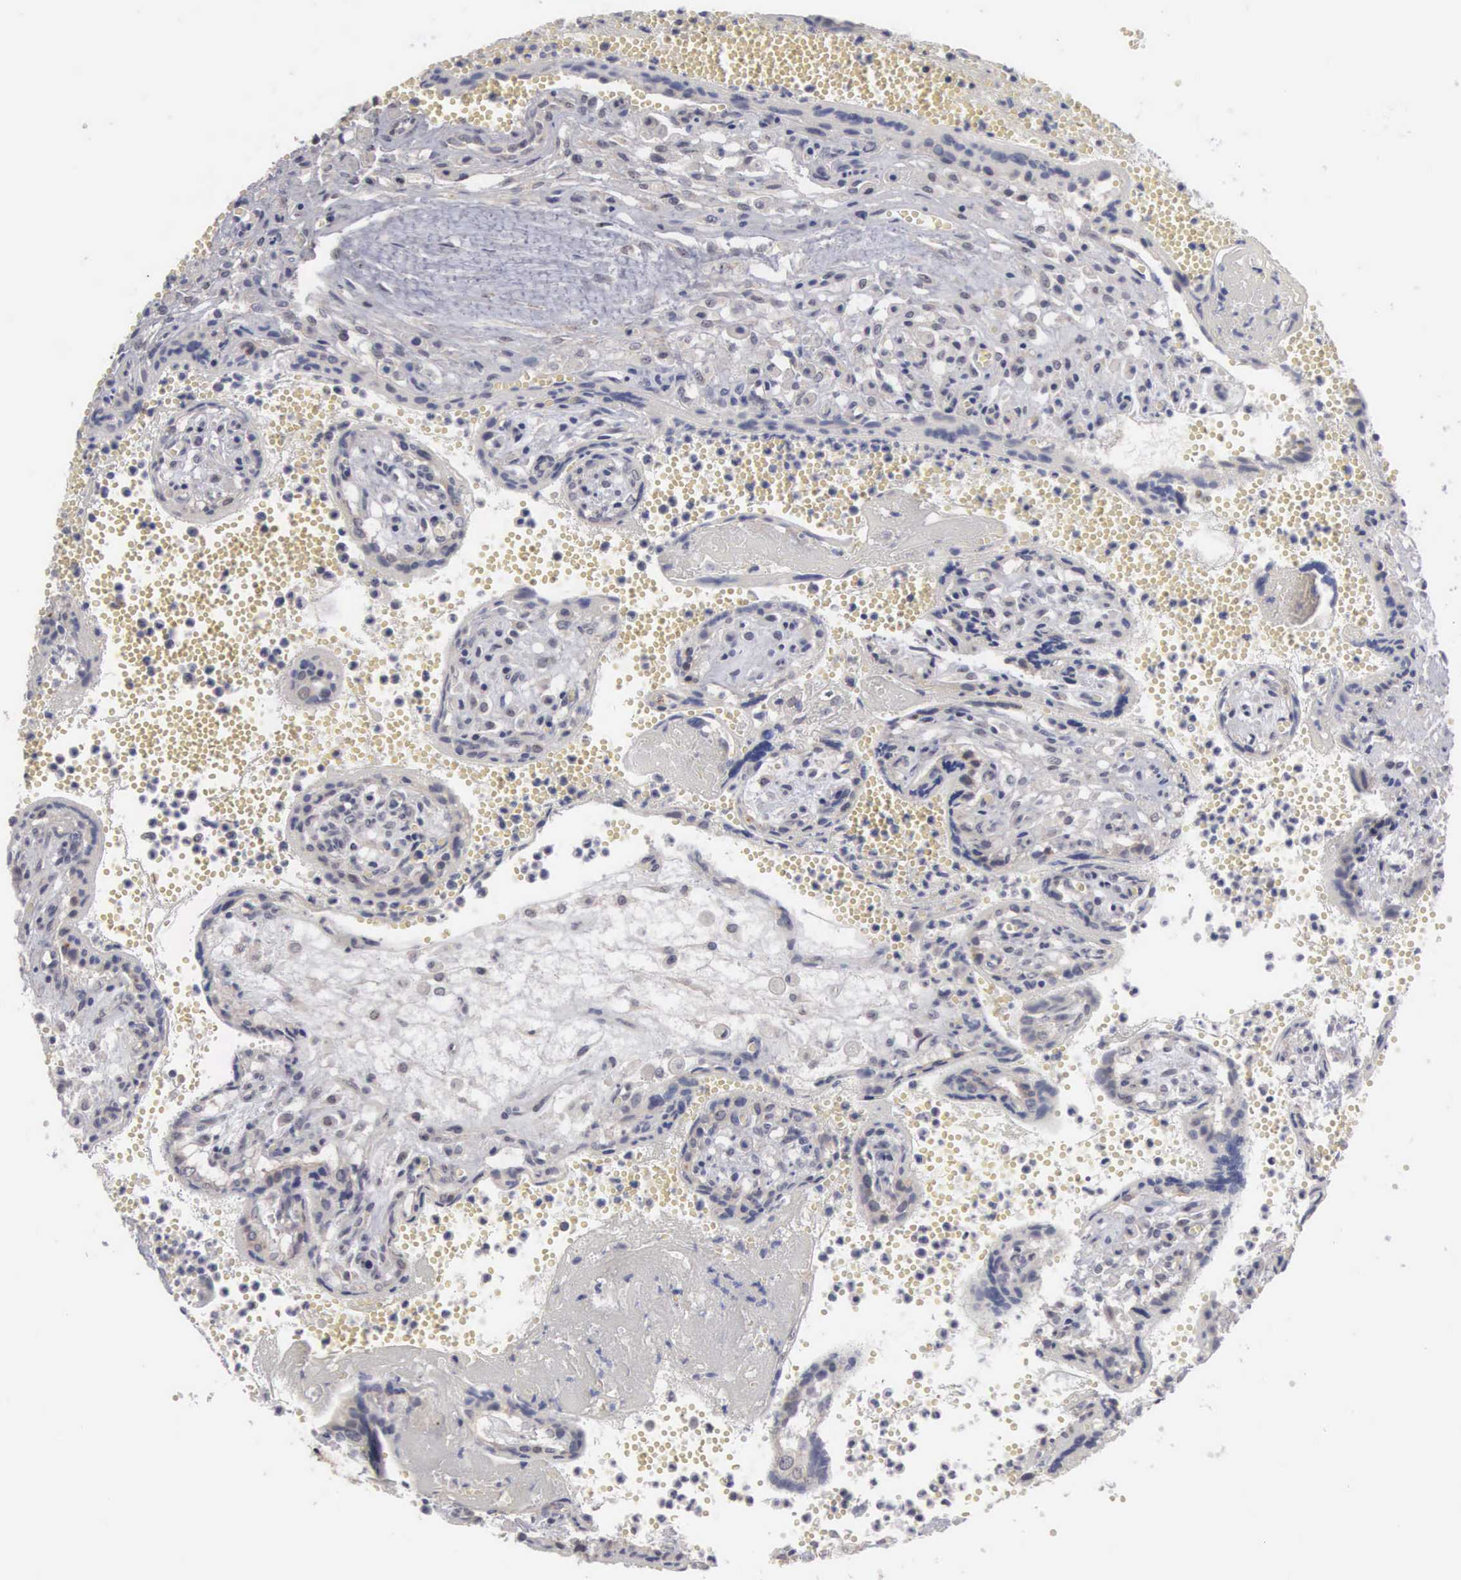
{"staining": {"intensity": "negative", "quantity": "none", "location": "none"}, "tissue": "placenta", "cell_type": "Decidual cells", "image_type": "normal", "snomed": [{"axis": "morphology", "description": "Normal tissue, NOS"}, {"axis": "topography", "description": "Placenta"}], "caption": "High magnification brightfield microscopy of benign placenta stained with DAB (3,3'-diaminobenzidine) (brown) and counterstained with hematoxylin (blue): decidual cells show no significant staining. (DAB (3,3'-diaminobenzidine) immunohistochemistry (IHC), high magnification).", "gene": "AMN", "patient": {"sex": "female", "age": 40}}